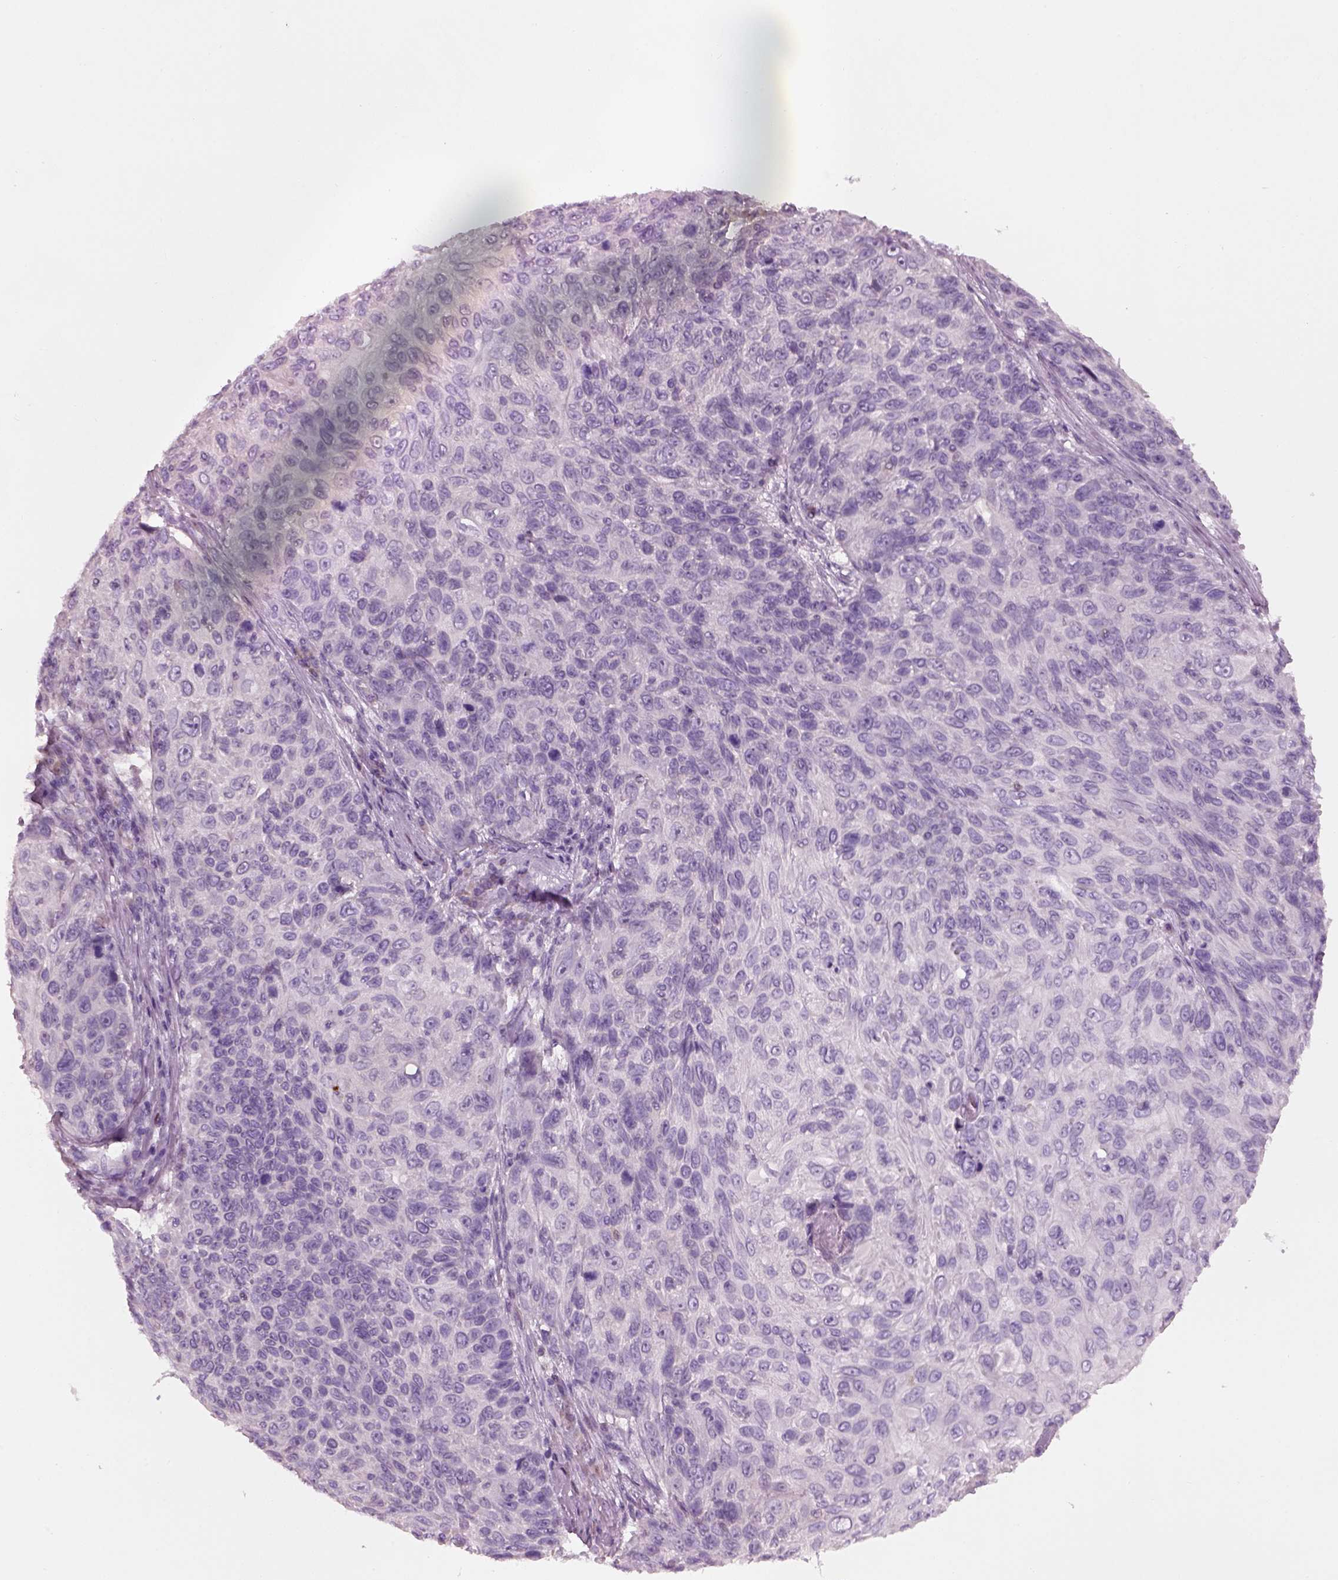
{"staining": {"intensity": "negative", "quantity": "none", "location": "none"}, "tissue": "skin cancer", "cell_type": "Tumor cells", "image_type": "cancer", "snomed": [{"axis": "morphology", "description": "Squamous cell carcinoma, NOS"}, {"axis": "topography", "description": "Skin"}], "caption": "Squamous cell carcinoma (skin) stained for a protein using immunohistochemistry displays no staining tumor cells.", "gene": "SLC27A2", "patient": {"sex": "male", "age": 92}}